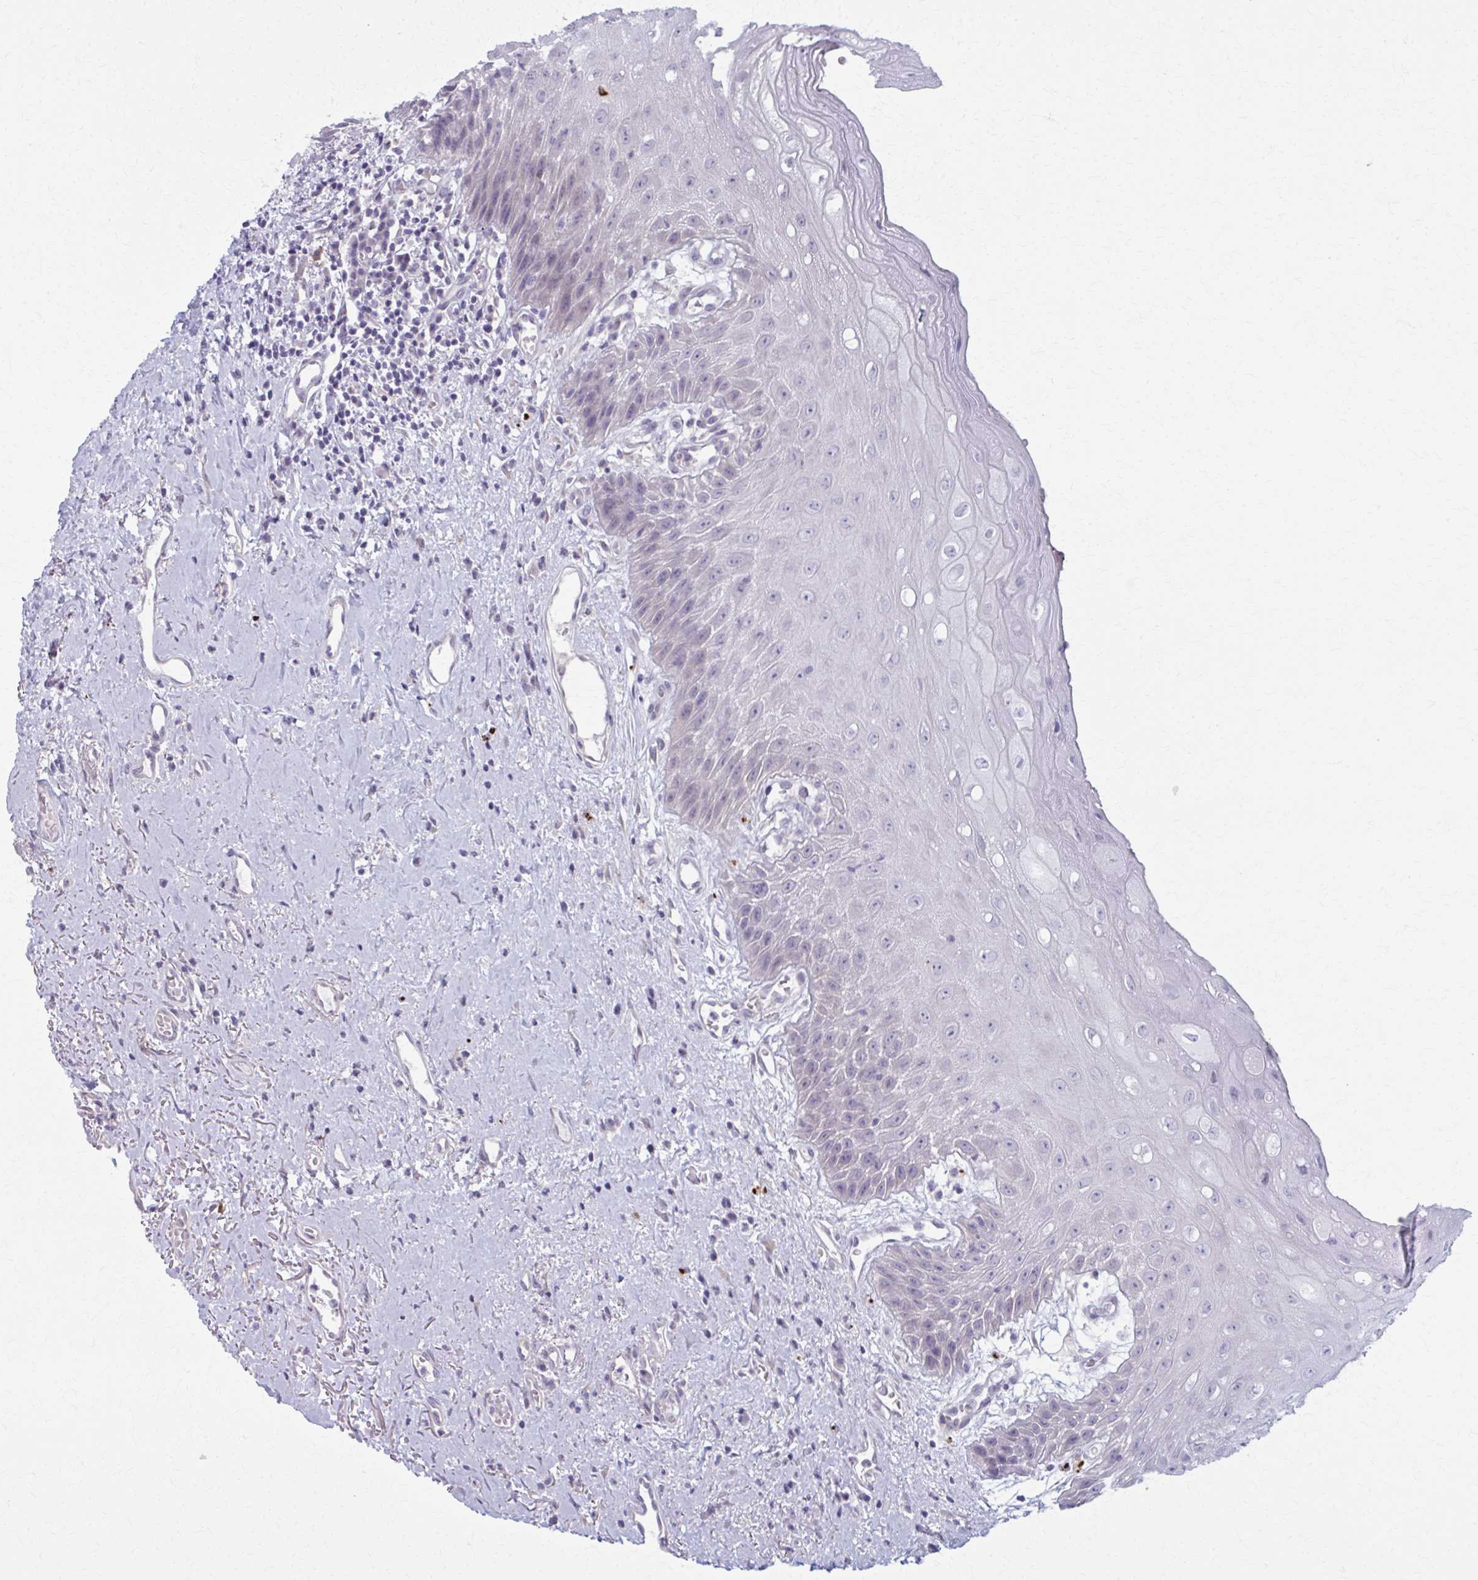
{"staining": {"intensity": "negative", "quantity": "none", "location": "none"}, "tissue": "oral mucosa", "cell_type": "Squamous epithelial cells", "image_type": "normal", "snomed": [{"axis": "morphology", "description": "Normal tissue, NOS"}, {"axis": "morphology", "description": "Squamous cell carcinoma, NOS"}, {"axis": "topography", "description": "Oral tissue"}, {"axis": "topography", "description": "Peripheral nerve tissue"}, {"axis": "topography", "description": "Head-Neck"}], "caption": "Immunohistochemistry of unremarkable human oral mucosa displays no expression in squamous epithelial cells. (Stains: DAB (3,3'-diaminobenzidine) immunohistochemistry (IHC) with hematoxylin counter stain, Microscopy: brightfield microscopy at high magnification).", "gene": "NUMBL", "patient": {"sex": "female", "age": 59}}